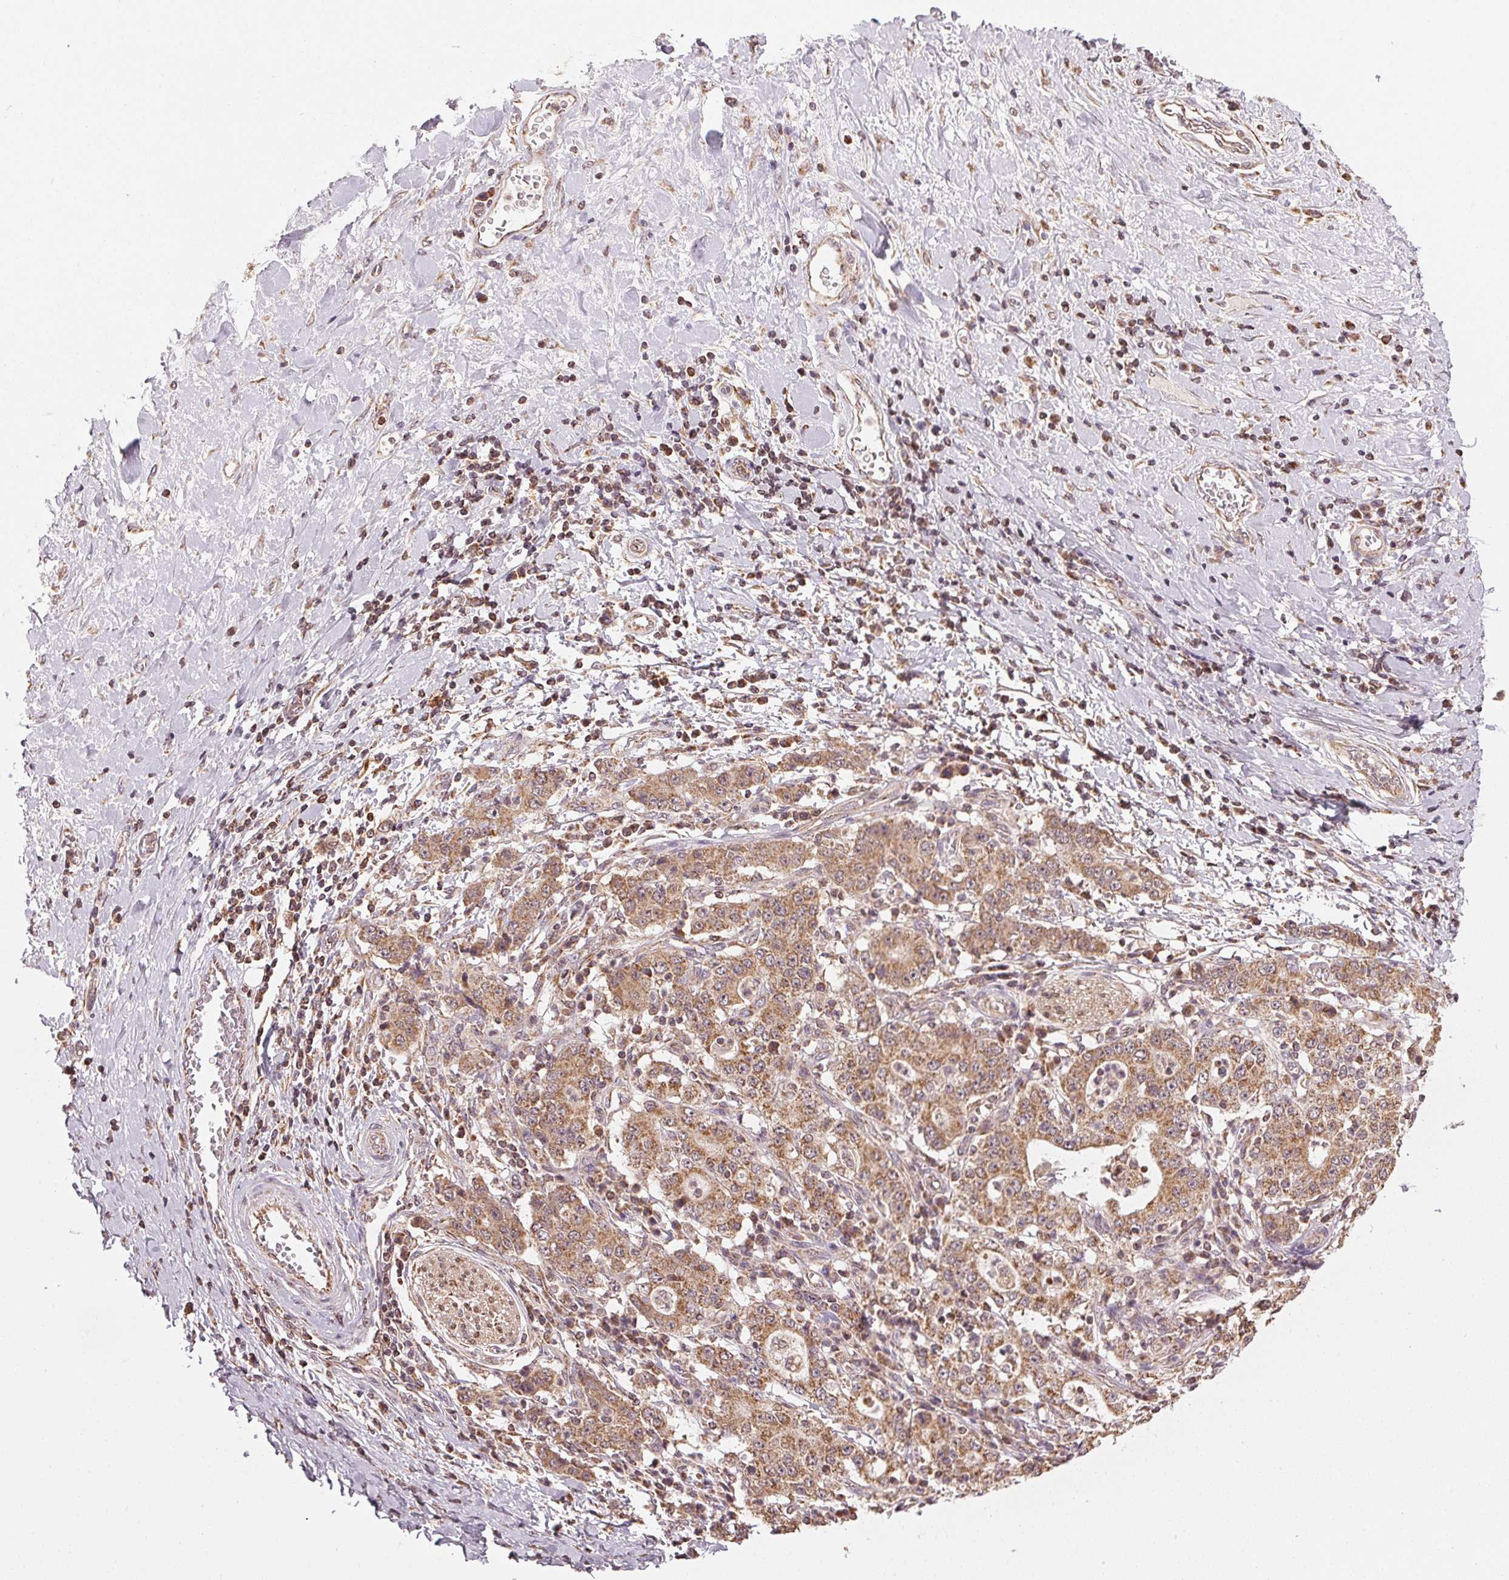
{"staining": {"intensity": "moderate", "quantity": ">75%", "location": "cytoplasmic/membranous"}, "tissue": "stomach cancer", "cell_type": "Tumor cells", "image_type": "cancer", "snomed": [{"axis": "morphology", "description": "Normal tissue, NOS"}, {"axis": "morphology", "description": "Adenocarcinoma, NOS"}, {"axis": "topography", "description": "Stomach, upper"}, {"axis": "topography", "description": "Stomach"}], "caption": "Immunohistochemistry (IHC) image of adenocarcinoma (stomach) stained for a protein (brown), which shows medium levels of moderate cytoplasmic/membranous expression in approximately >75% of tumor cells.", "gene": "ARHGAP6", "patient": {"sex": "male", "age": 59}}